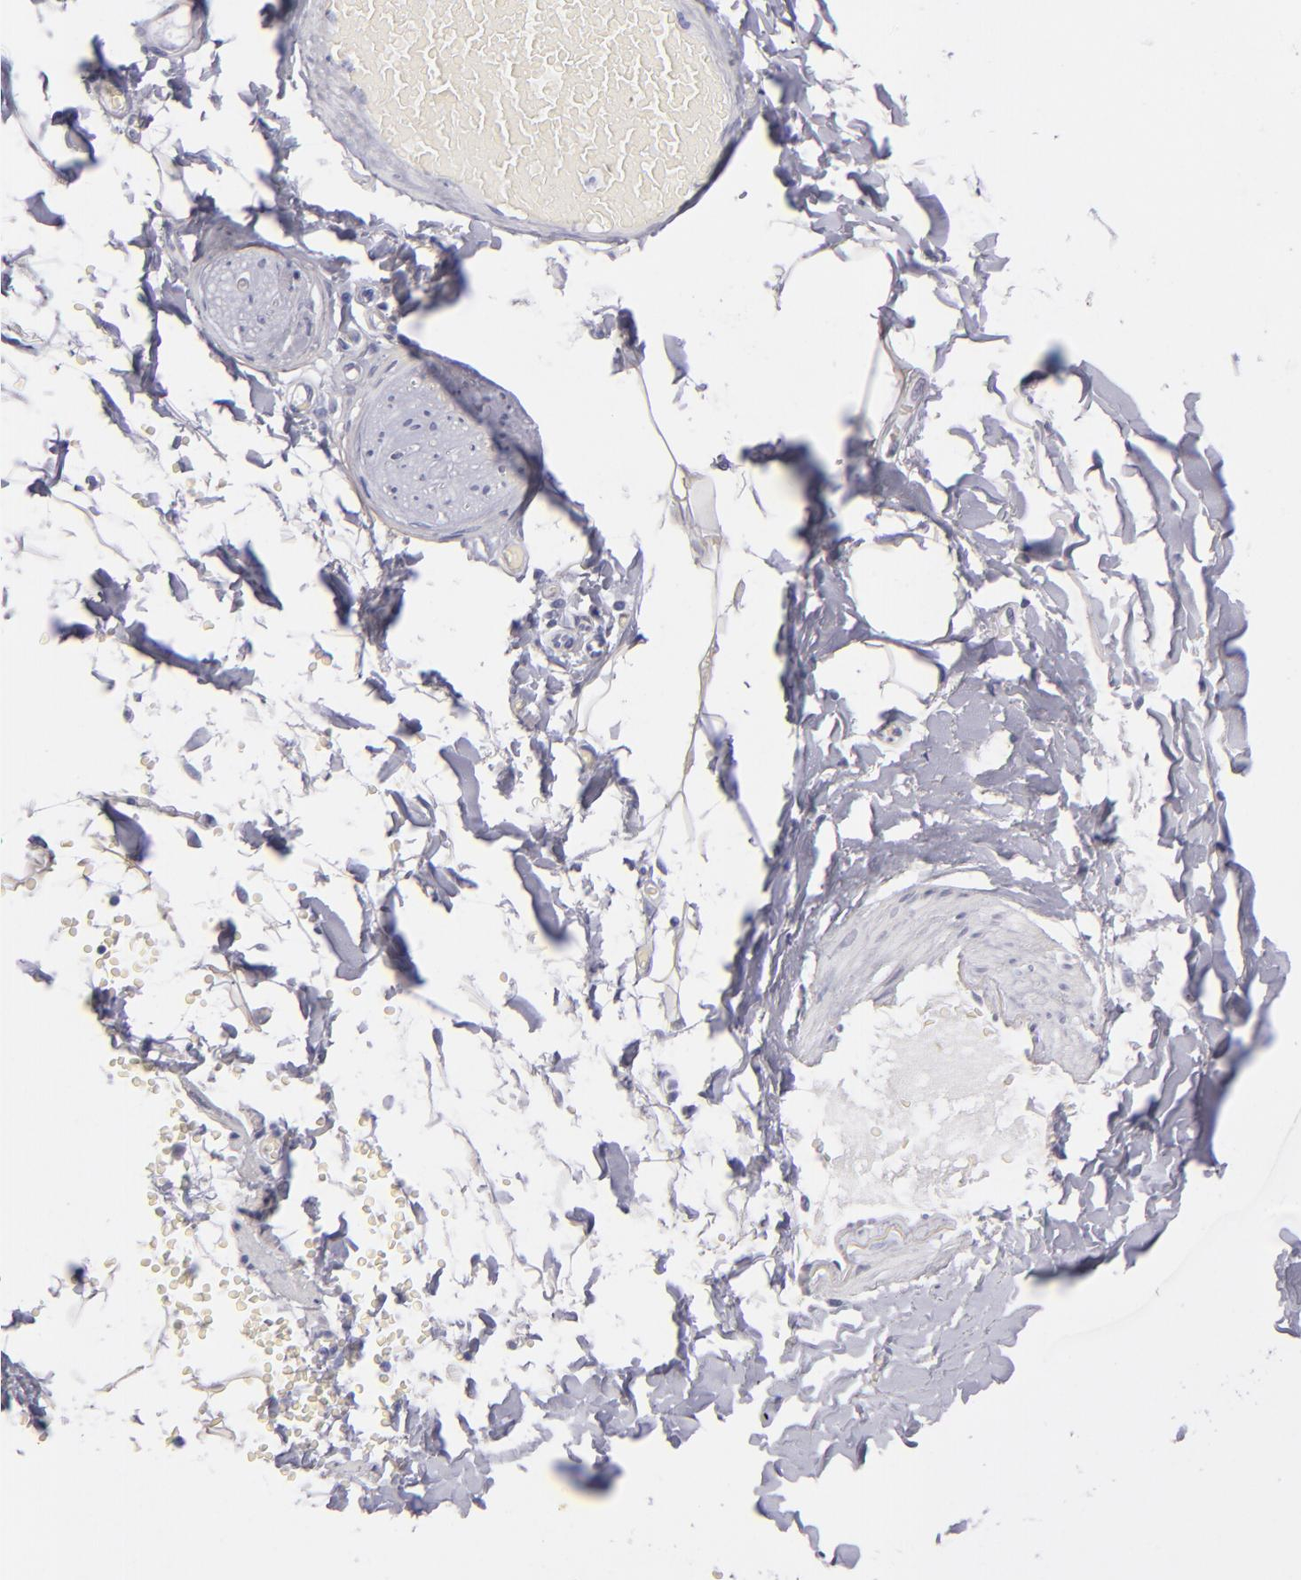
{"staining": {"intensity": "negative", "quantity": "none", "location": "none"}, "tissue": "adipose tissue", "cell_type": "Adipocytes", "image_type": "normal", "snomed": [{"axis": "morphology", "description": "Normal tissue, NOS"}, {"axis": "topography", "description": "Bronchus"}, {"axis": "topography", "description": "Lung"}], "caption": "IHC of benign adipose tissue reveals no positivity in adipocytes.", "gene": "ITGB4", "patient": {"sex": "female", "age": 56}}